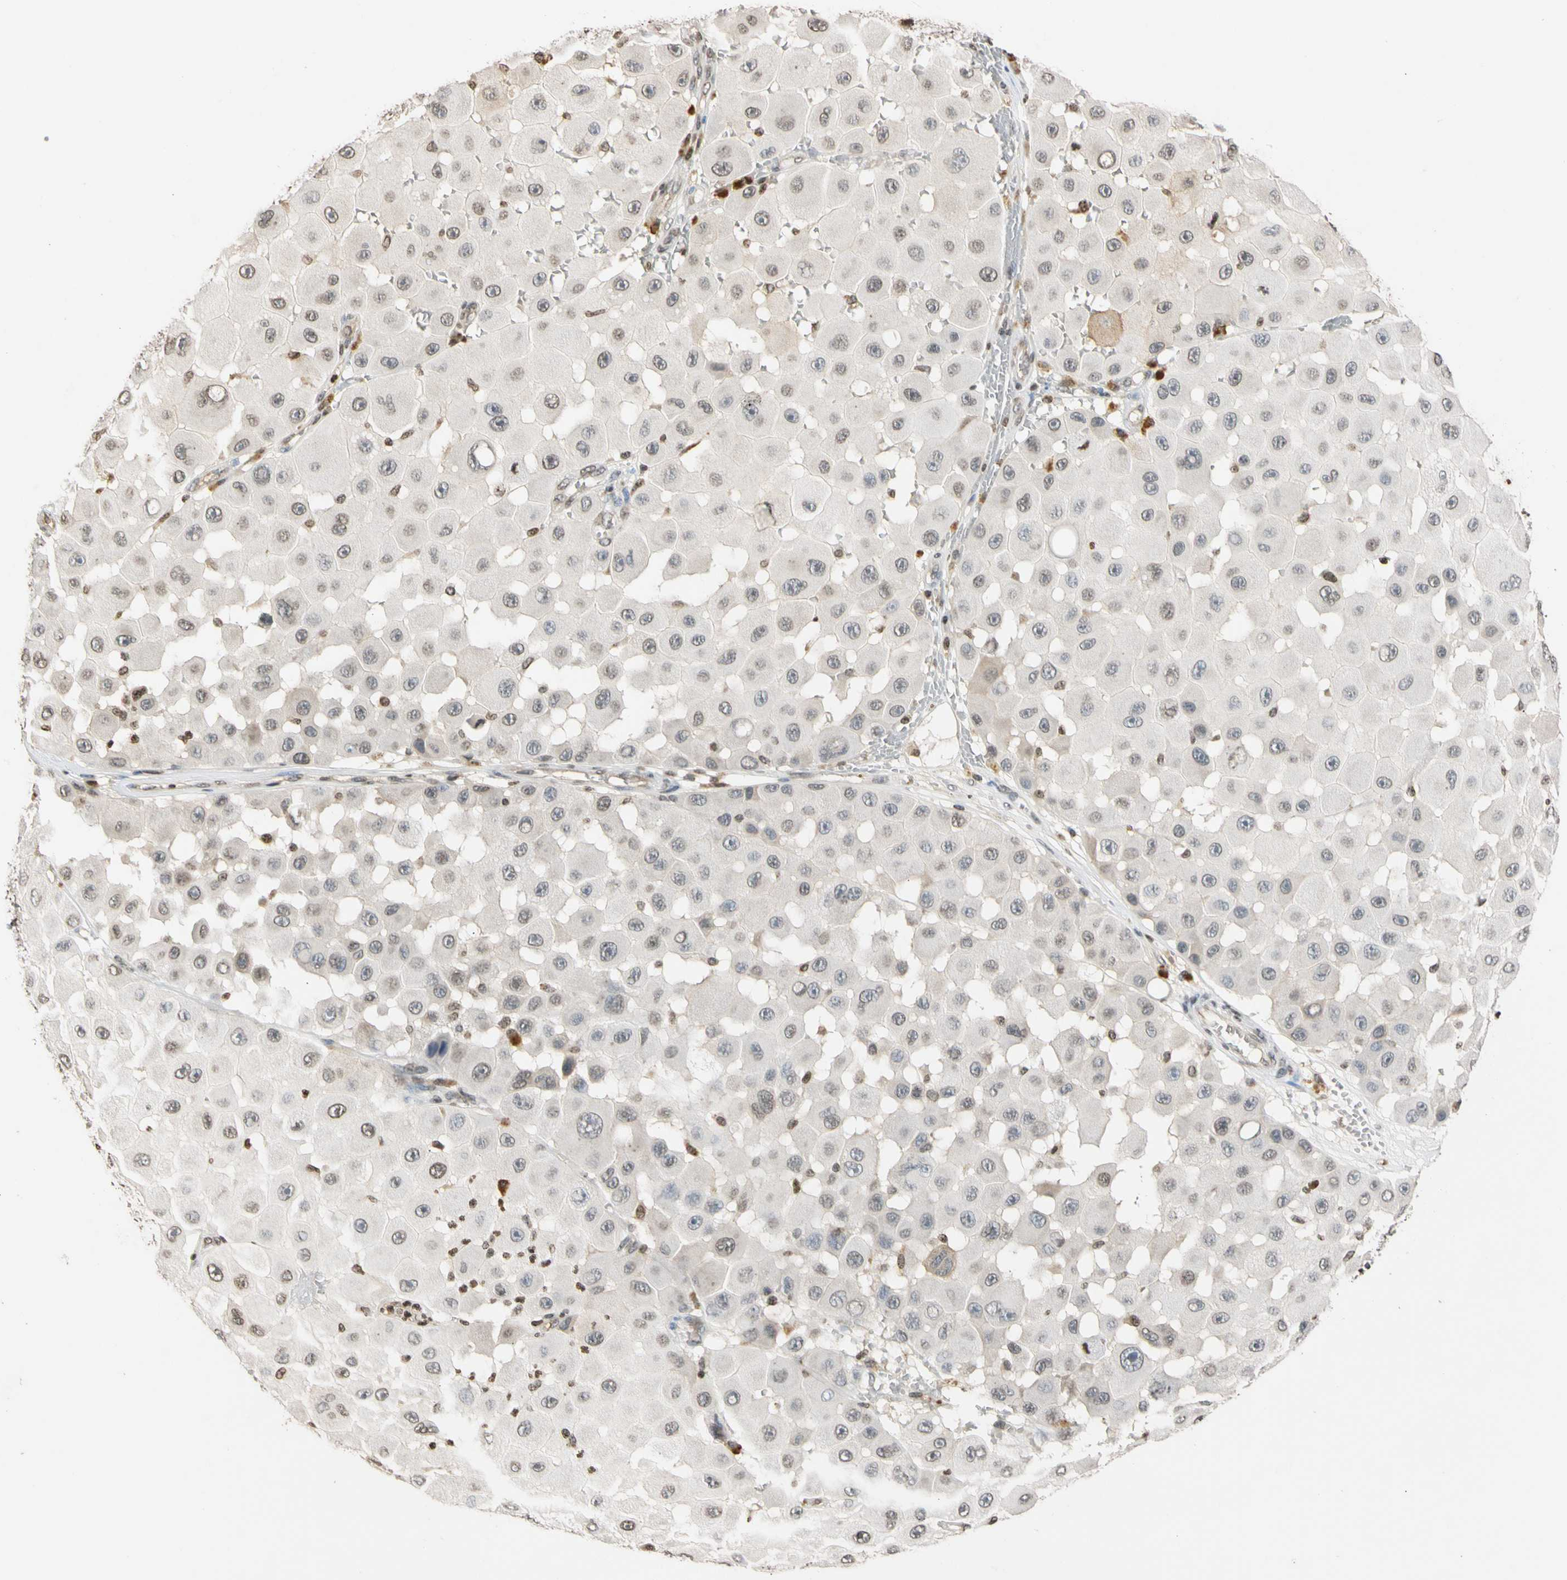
{"staining": {"intensity": "negative", "quantity": "none", "location": "none"}, "tissue": "melanoma", "cell_type": "Tumor cells", "image_type": "cancer", "snomed": [{"axis": "morphology", "description": "Malignant melanoma, NOS"}, {"axis": "topography", "description": "Skin"}], "caption": "IHC of human melanoma reveals no expression in tumor cells.", "gene": "GPX4", "patient": {"sex": "female", "age": 81}}